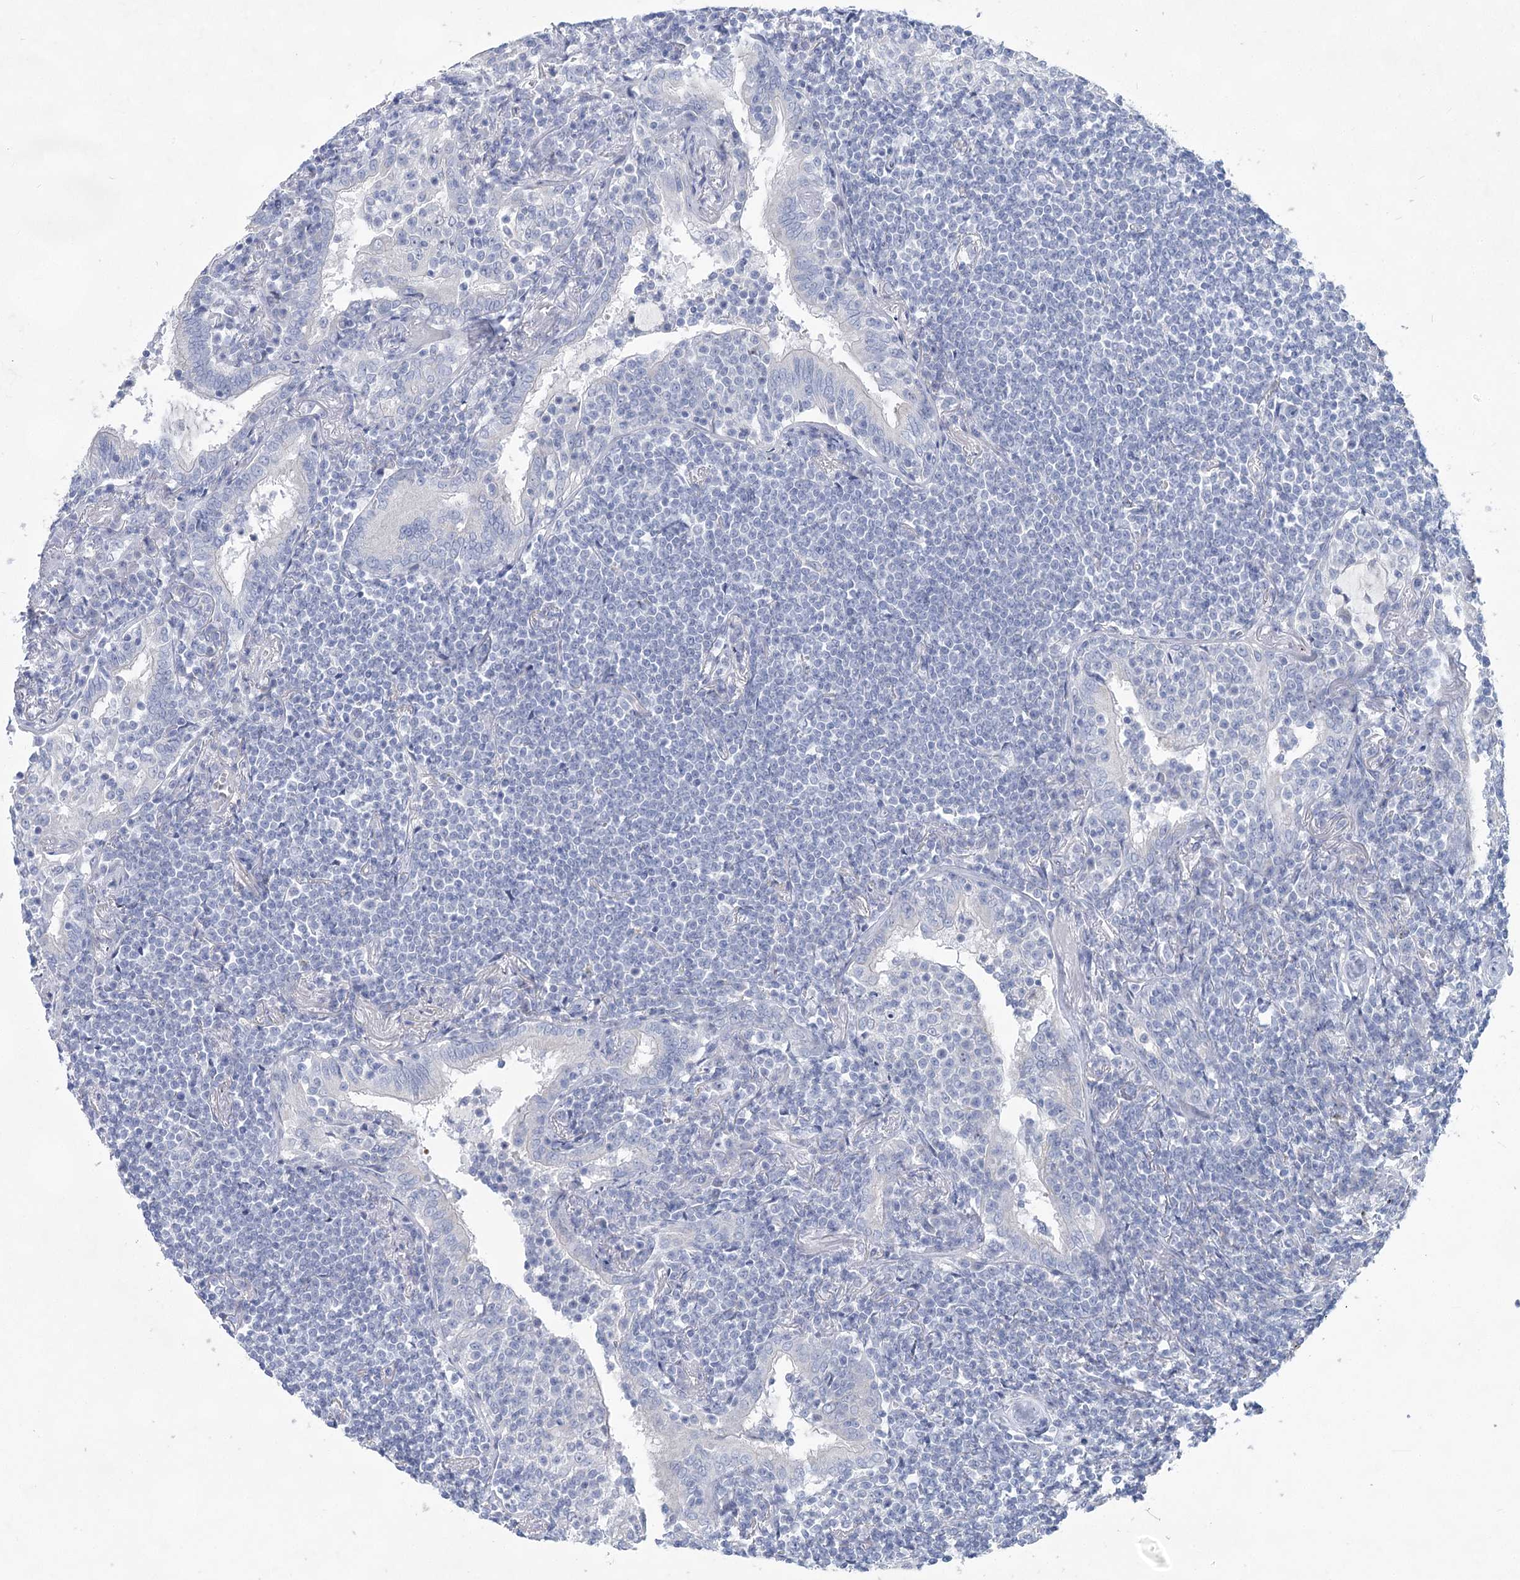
{"staining": {"intensity": "negative", "quantity": "none", "location": "none"}, "tissue": "lymphoma", "cell_type": "Tumor cells", "image_type": "cancer", "snomed": [{"axis": "morphology", "description": "Malignant lymphoma, non-Hodgkin's type, Low grade"}, {"axis": "topography", "description": "Lung"}], "caption": "This is an IHC micrograph of human lymphoma. There is no expression in tumor cells.", "gene": "WDR74", "patient": {"sex": "female", "age": 71}}